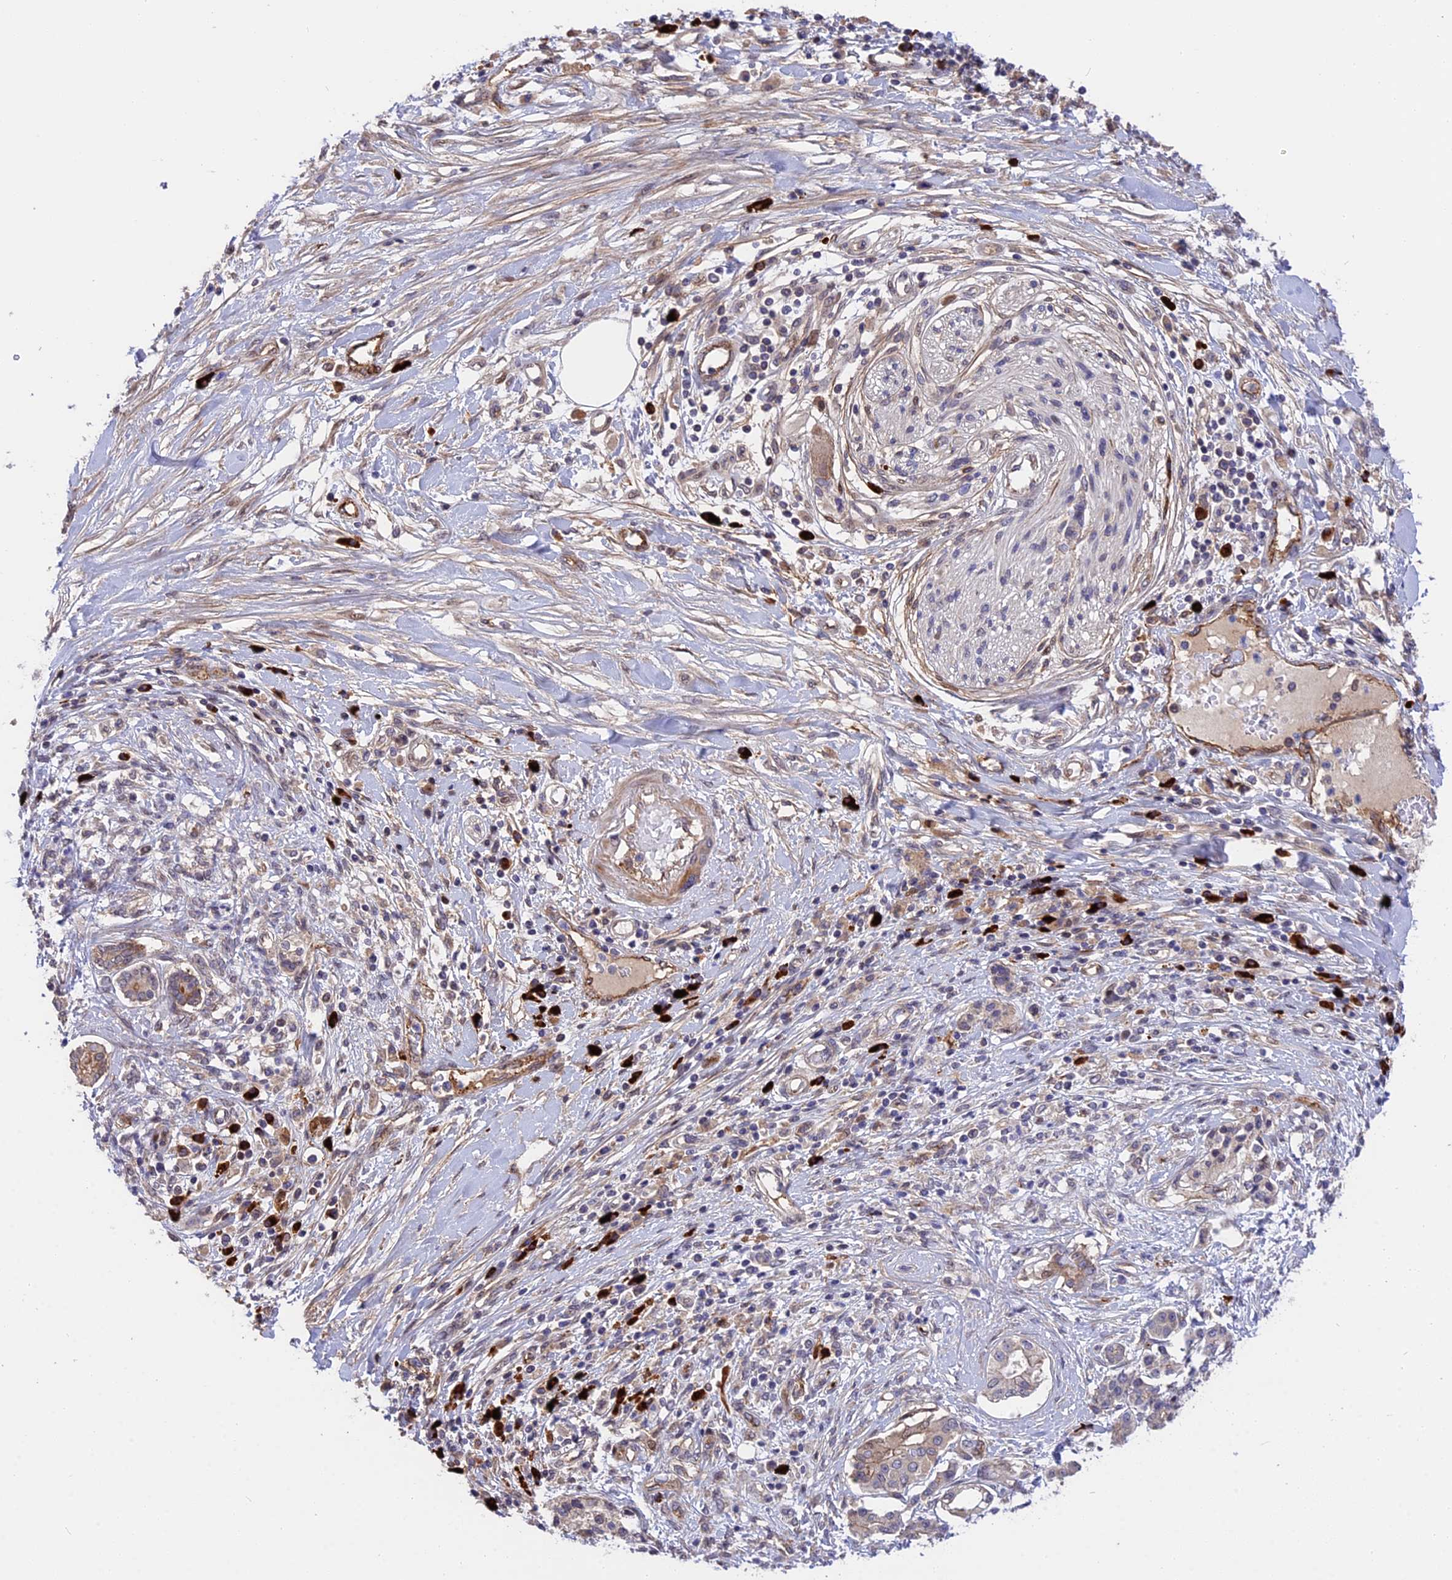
{"staining": {"intensity": "weak", "quantity": "<25%", "location": "cytoplasmic/membranous"}, "tissue": "pancreatic cancer", "cell_type": "Tumor cells", "image_type": "cancer", "snomed": [{"axis": "morphology", "description": "Adenocarcinoma, NOS"}, {"axis": "topography", "description": "Pancreas"}], "caption": "Immunohistochemistry image of pancreatic cancer stained for a protein (brown), which exhibits no positivity in tumor cells. (DAB (3,3'-diaminobenzidine) immunohistochemistry, high magnification).", "gene": "MFSD2A", "patient": {"sex": "female", "age": 56}}